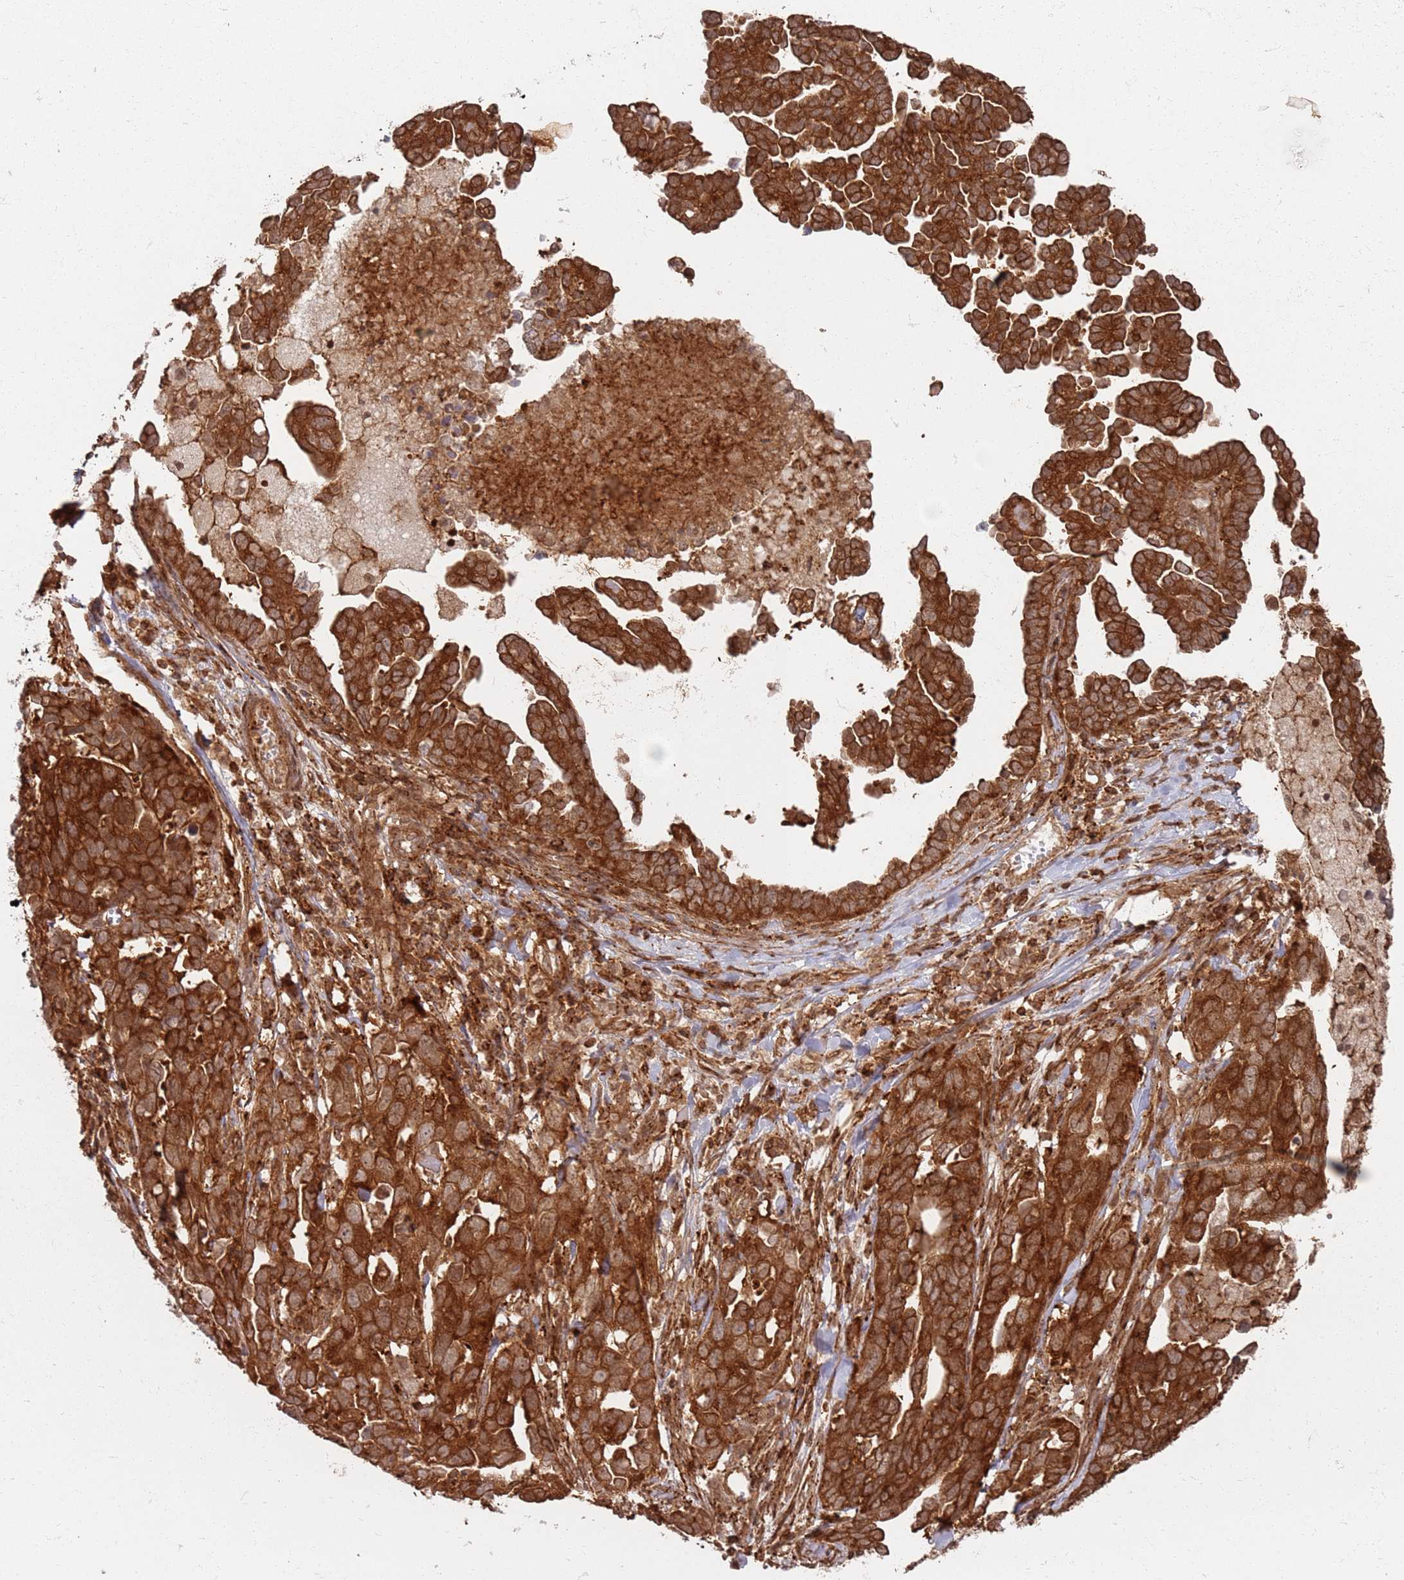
{"staining": {"intensity": "strong", "quantity": ">75%", "location": "cytoplasmic/membranous"}, "tissue": "ovarian cancer", "cell_type": "Tumor cells", "image_type": "cancer", "snomed": [{"axis": "morphology", "description": "Cystadenocarcinoma, serous, NOS"}, {"axis": "topography", "description": "Ovary"}], "caption": "High-magnification brightfield microscopy of ovarian serous cystadenocarcinoma stained with DAB (brown) and counterstained with hematoxylin (blue). tumor cells exhibit strong cytoplasmic/membranous expression is present in about>75% of cells.", "gene": "PIH1D1", "patient": {"sex": "female", "age": 54}}